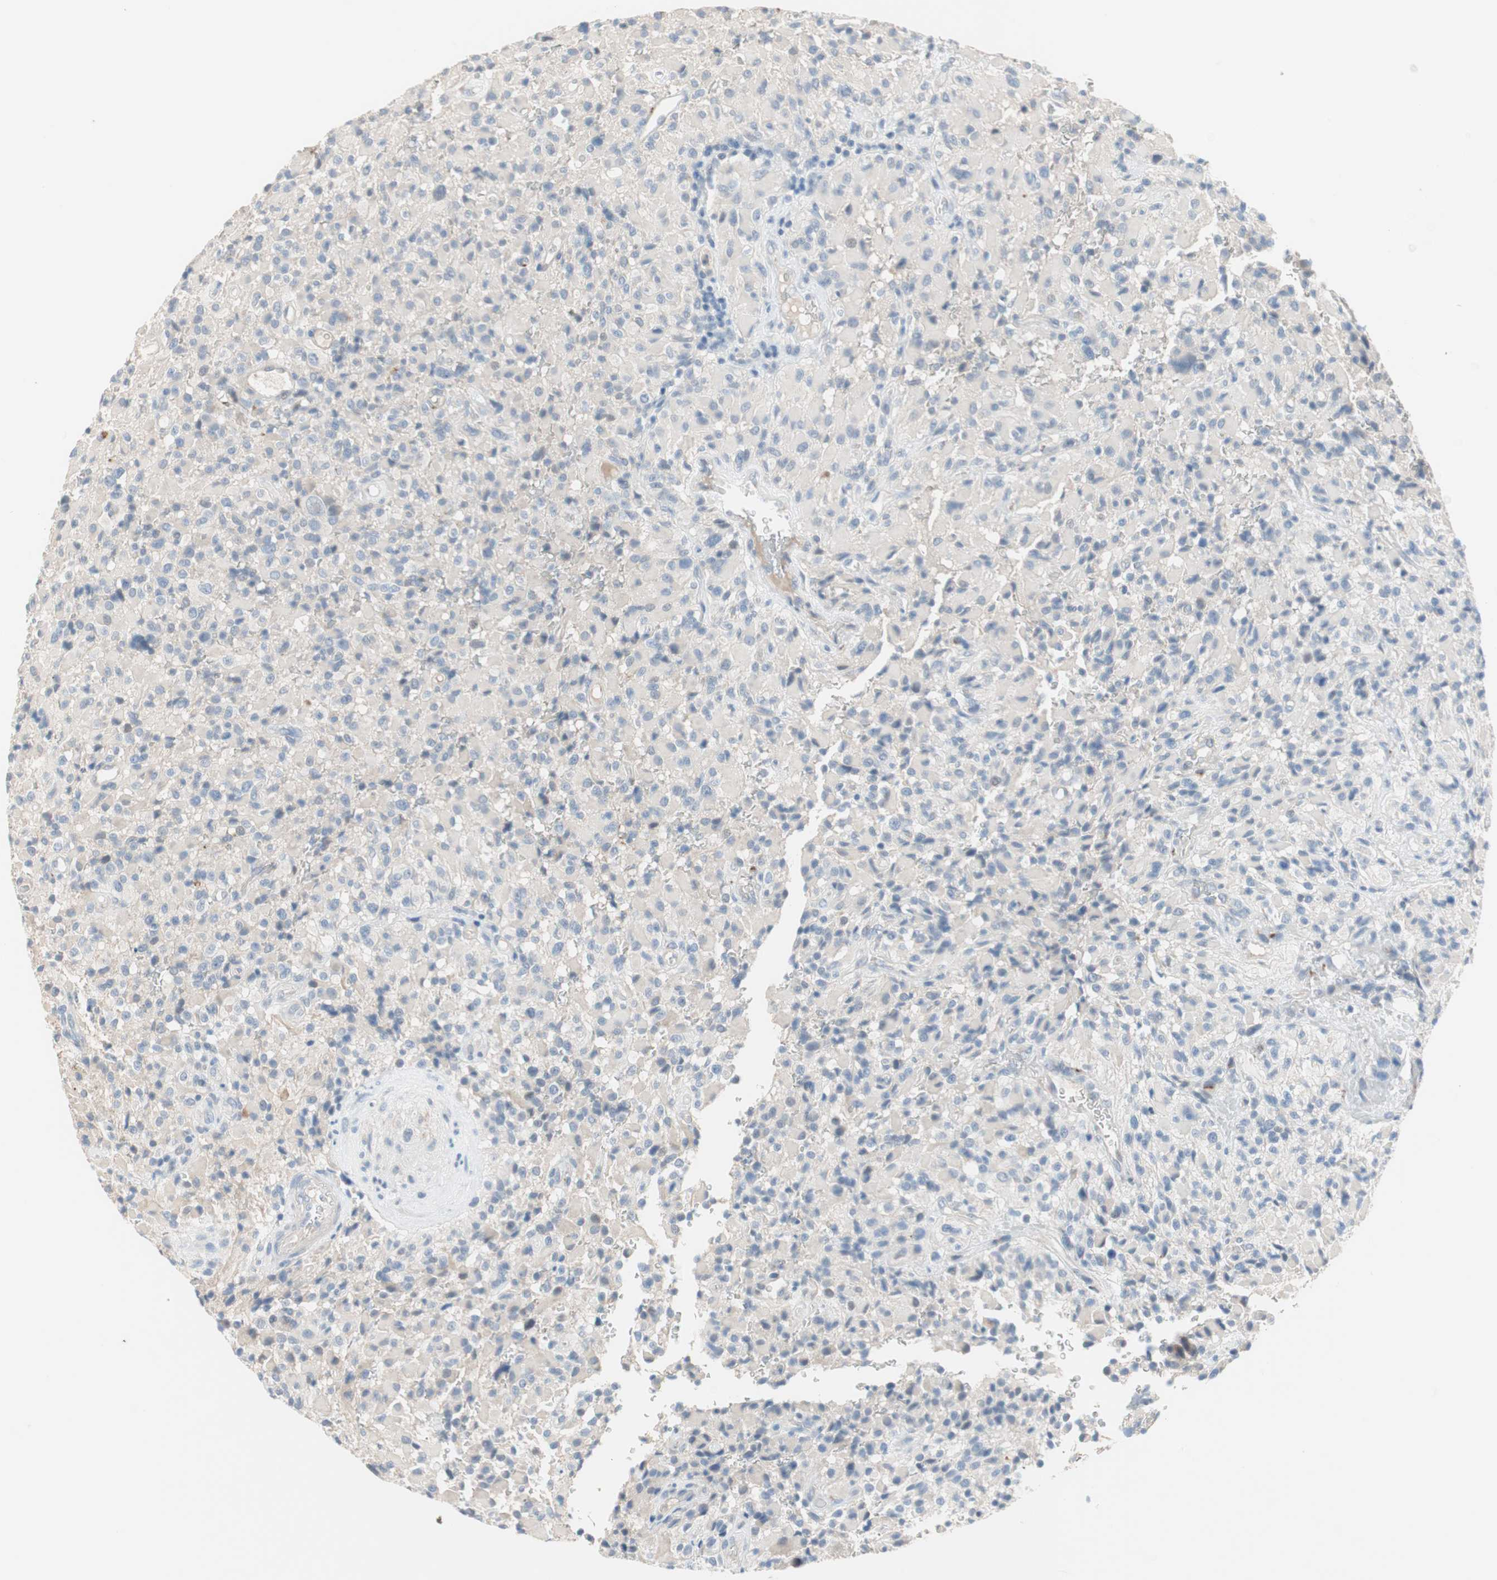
{"staining": {"intensity": "weak", "quantity": "<25%", "location": "cytoplasmic/membranous"}, "tissue": "glioma", "cell_type": "Tumor cells", "image_type": "cancer", "snomed": [{"axis": "morphology", "description": "Glioma, malignant, High grade"}, {"axis": "topography", "description": "Brain"}], "caption": "DAB immunohistochemical staining of glioma exhibits no significant positivity in tumor cells.", "gene": "PDZK1", "patient": {"sex": "male", "age": 71}}